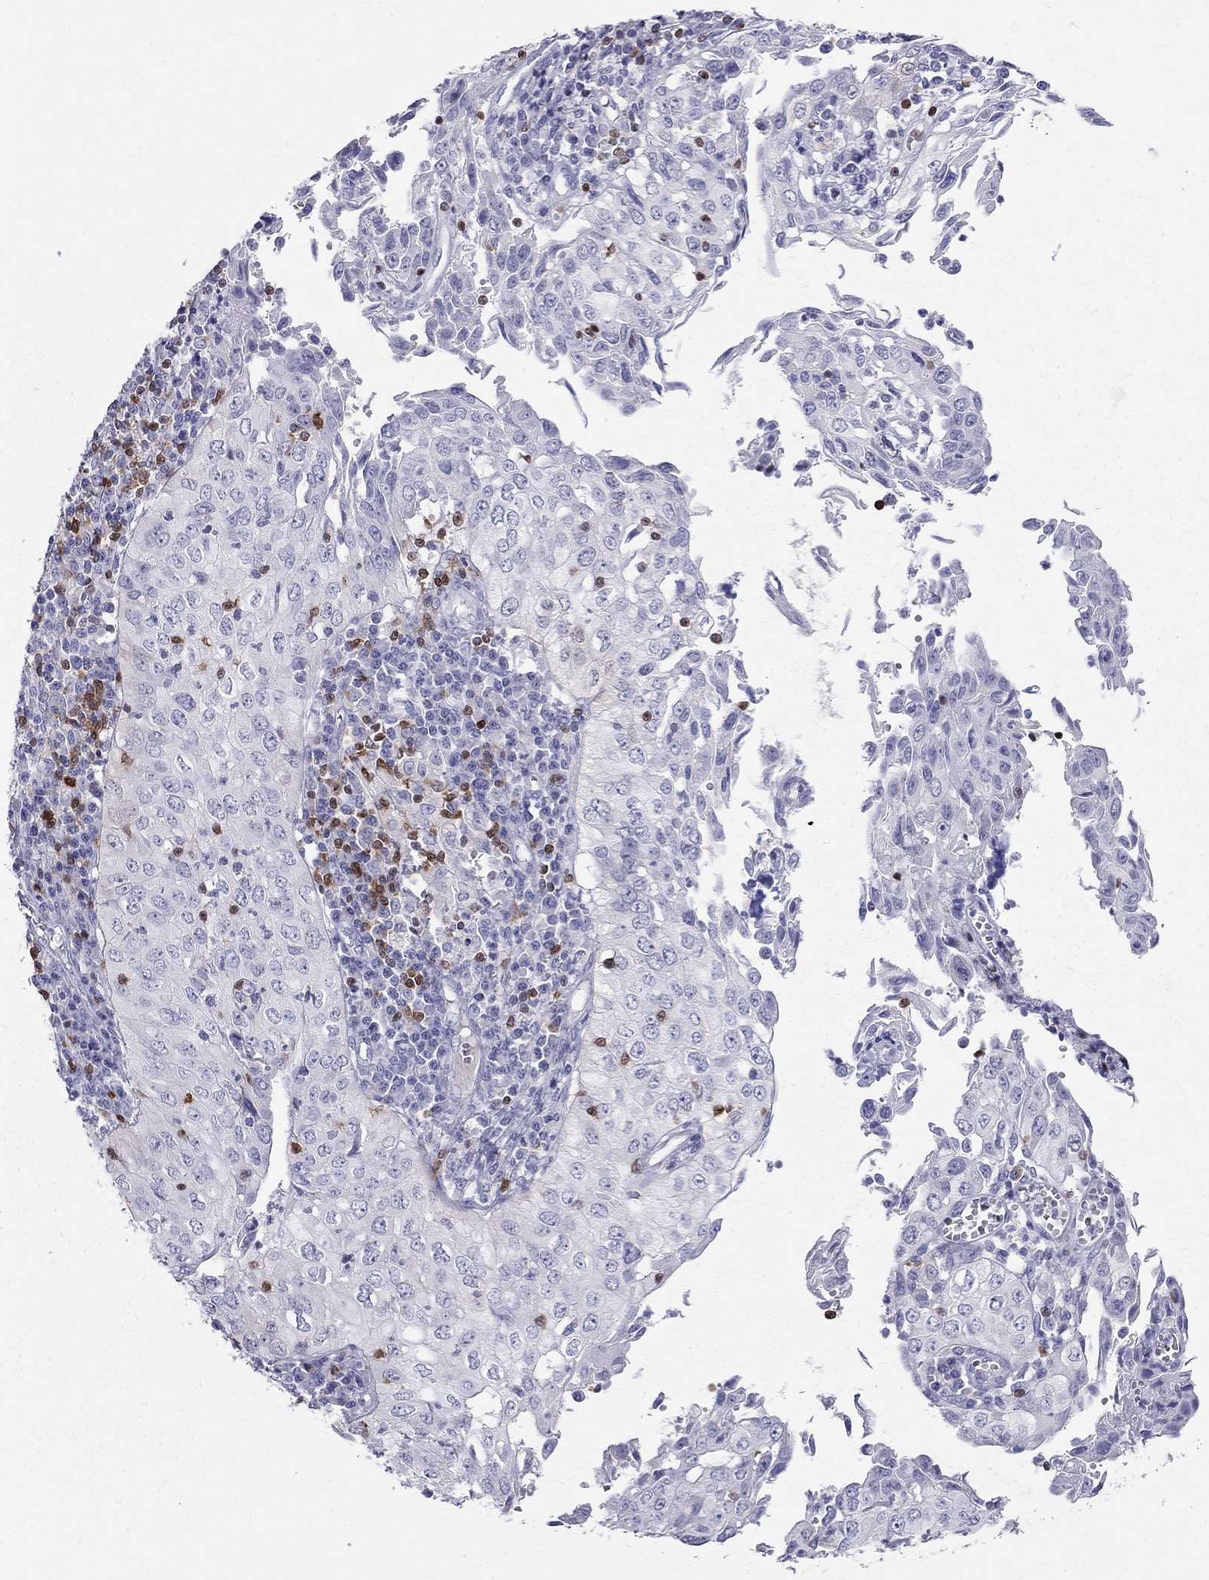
{"staining": {"intensity": "negative", "quantity": "none", "location": "none"}, "tissue": "cervical cancer", "cell_type": "Tumor cells", "image_type": "cancer", "snomed": [{"axis": "morphology", "description": "Squamous cell carcinoma, NOS"}, {"axis": "topography", "description": "Cervix"}], "caption": "This is an immunohistochemistry photomicrograph of human cervical cancer (squamous cell carcinoma). There is no staining in tumor cells.", "gene": "SH2D2A", "patient": {"sex": "female", "age": 24}}